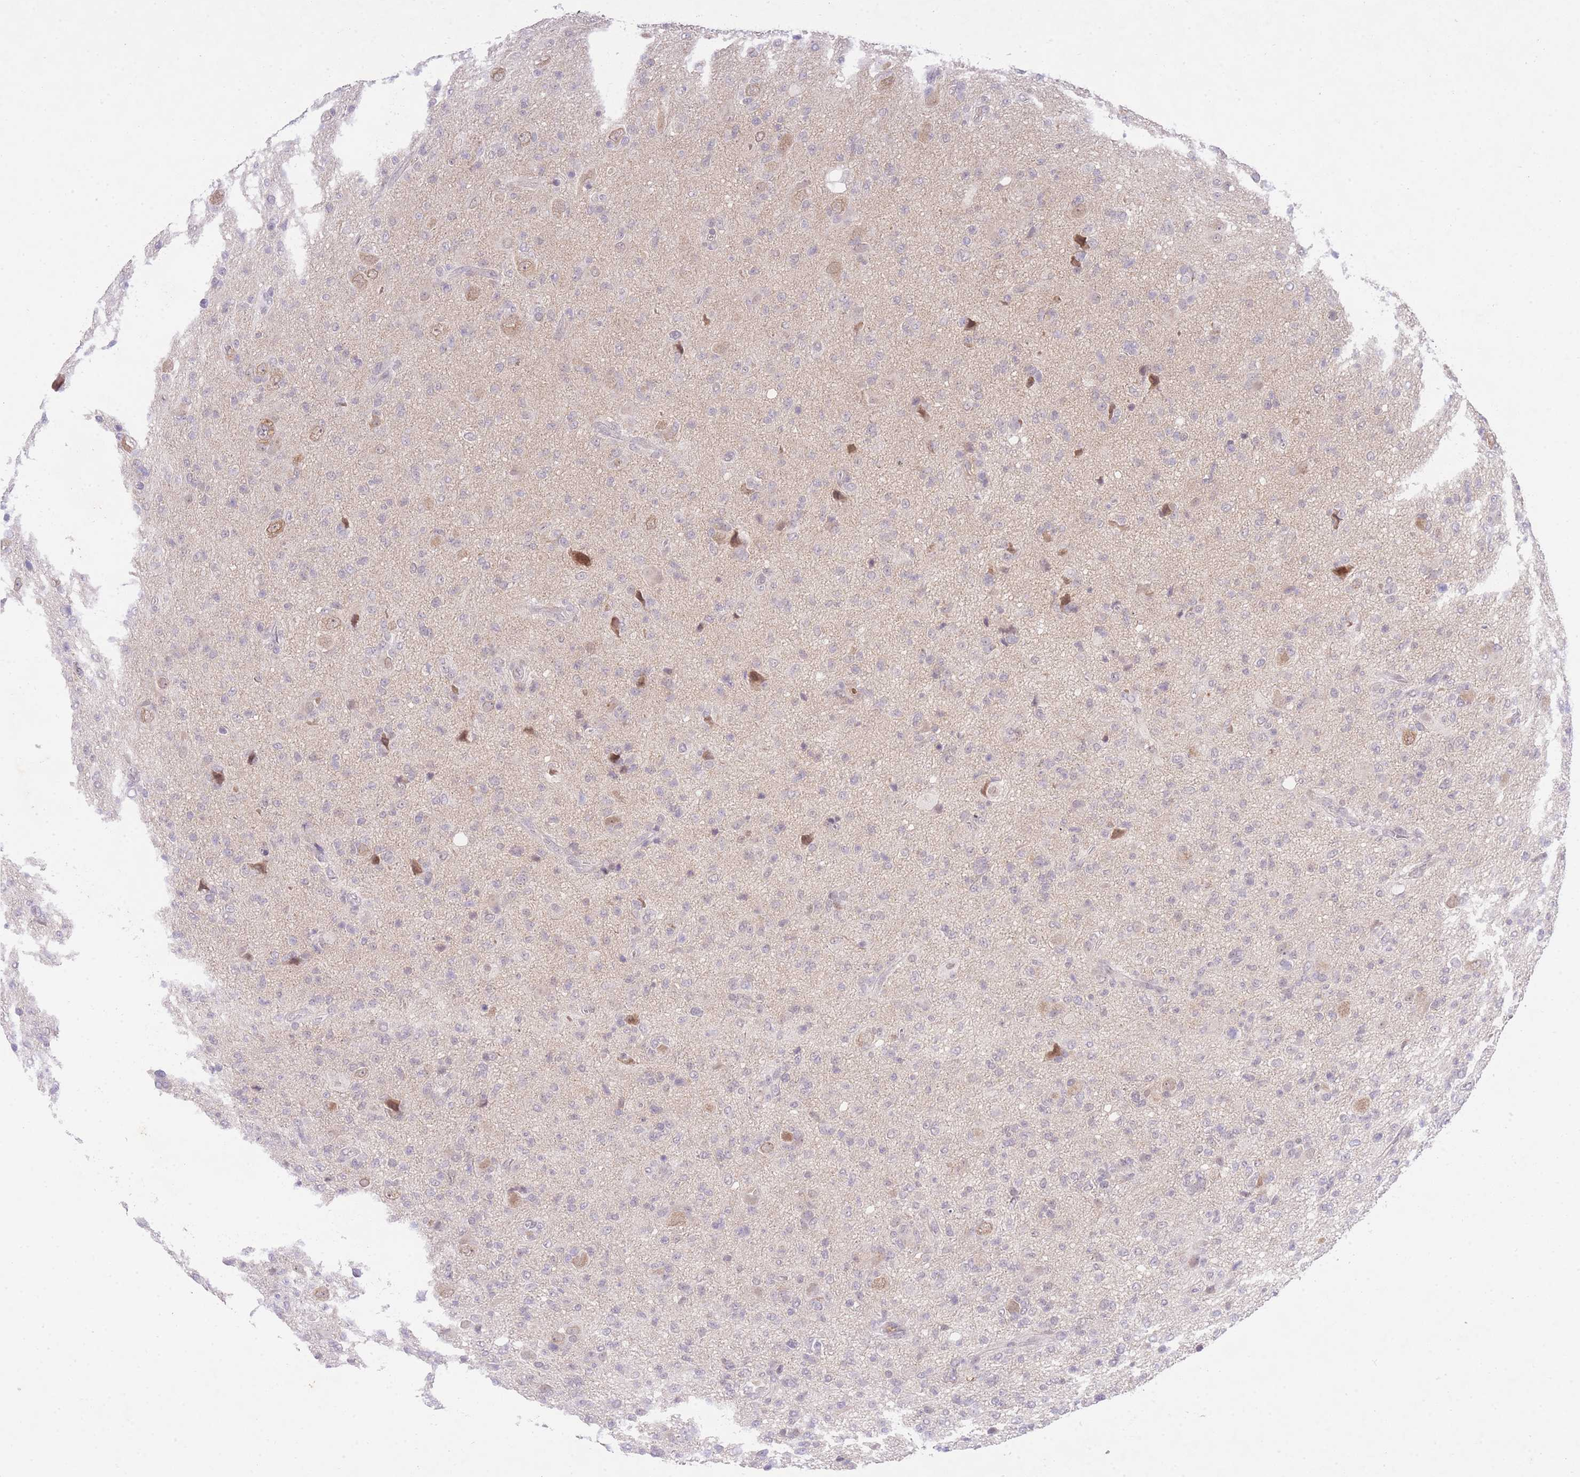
{"staining": {"intensity": "negative", "quantity": "none", "location": "none"}, "tissue": "glioma", "cell_type": "Tumor cells", "image_type": "cancer", "snomed": [{"axis": "morphology", "description": "Glioma, malignant, High grade"}, {"axis": "topography", "description": "Brain"}], "caption": "Micrograph shows no protein expression in tumor cells of high-grade glioma (malignant) tissue. (Stains: DAB (3,3'-diaminobenzidine) immunohistochemistry (IHC) with hematoxylin counter stain, Microscopy: brightfield microscopy at high magnification).", "gene": "SLC25A33", "patient": {"sex": "female", "age": 57}}